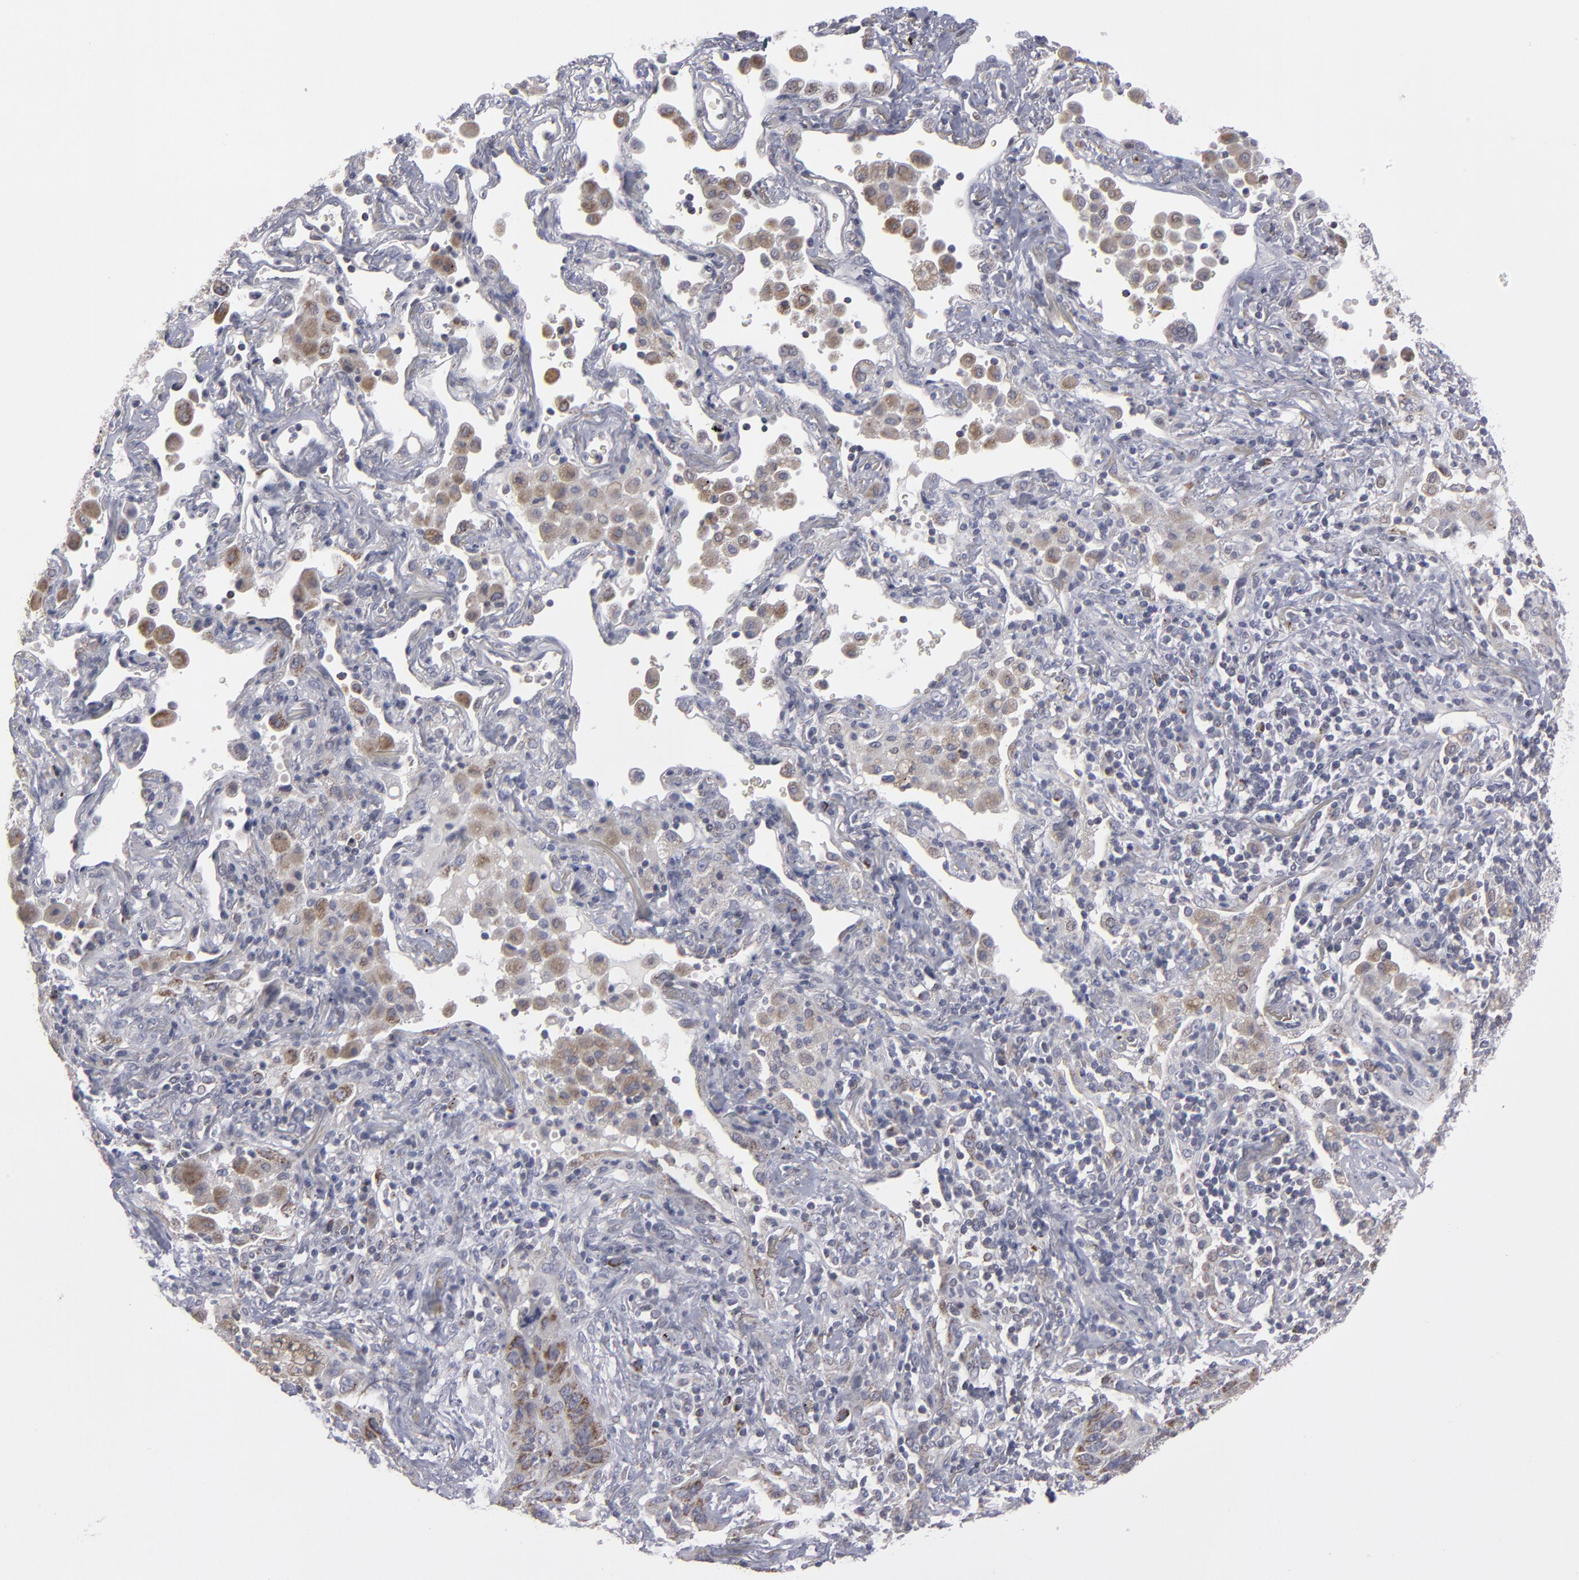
{"staining": {"intensity": "strong", "quantity": "<25%", "location": "cytoplasmic/membranous"}, "tissue": "lung cancer", "cell_type": "Tumor cells", "image_type": "cancer", "snomed": [{"axis": "morphology", "description": "Squamous cell carcinoma, NOS"}, {"axis": "topography", "description": "Lung"}], "caption": "Protein analysis of lung squamous cell carcinoma tissue shows strong cytoplasmic/membranous expression in approximately <25% of tumor cells.", "gene": "MYOM2", "patient": {"sex": "female", "age": 67}}